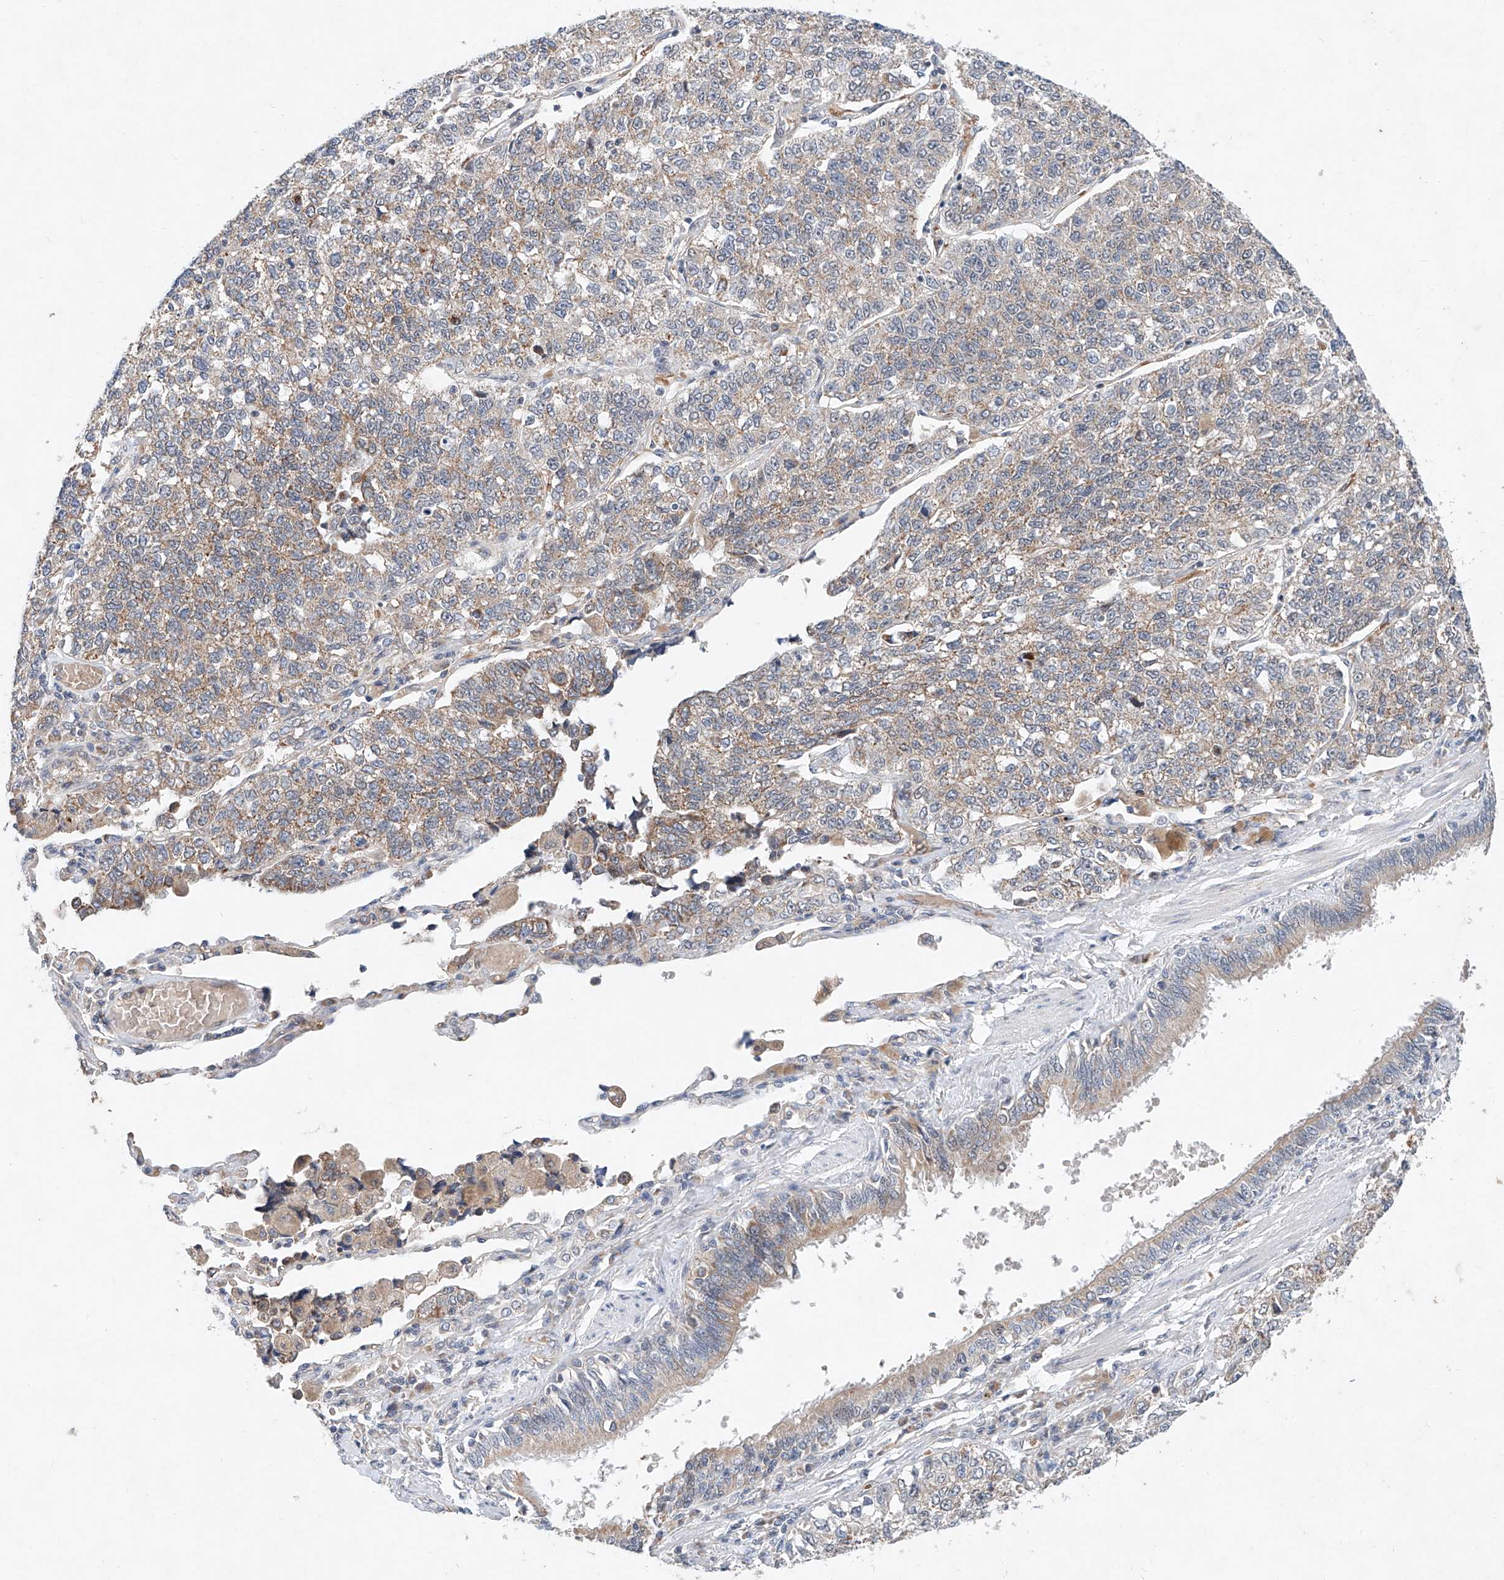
{"staining": {"intensity": "weak", "quantity": ">75%", "location": "cytoplasmic/membranous"}, "tissue": "lung cancer", "cell_type": "Tumor cells", "image_type": "cancer", "snomed": [{"axis": "morphology", "description": "Adenocarcinoma, NOS"}, {"axis": "topography", "description": "Lung"}], "caption": "Brown immunohistochemical staining in human adenocarcinoma (lung) exhibits weak cytoplasmic/membranous expression in about >75% of tumor cells.", "gene": "FASTK", "patient": {"sex": "male", "age": 49}}